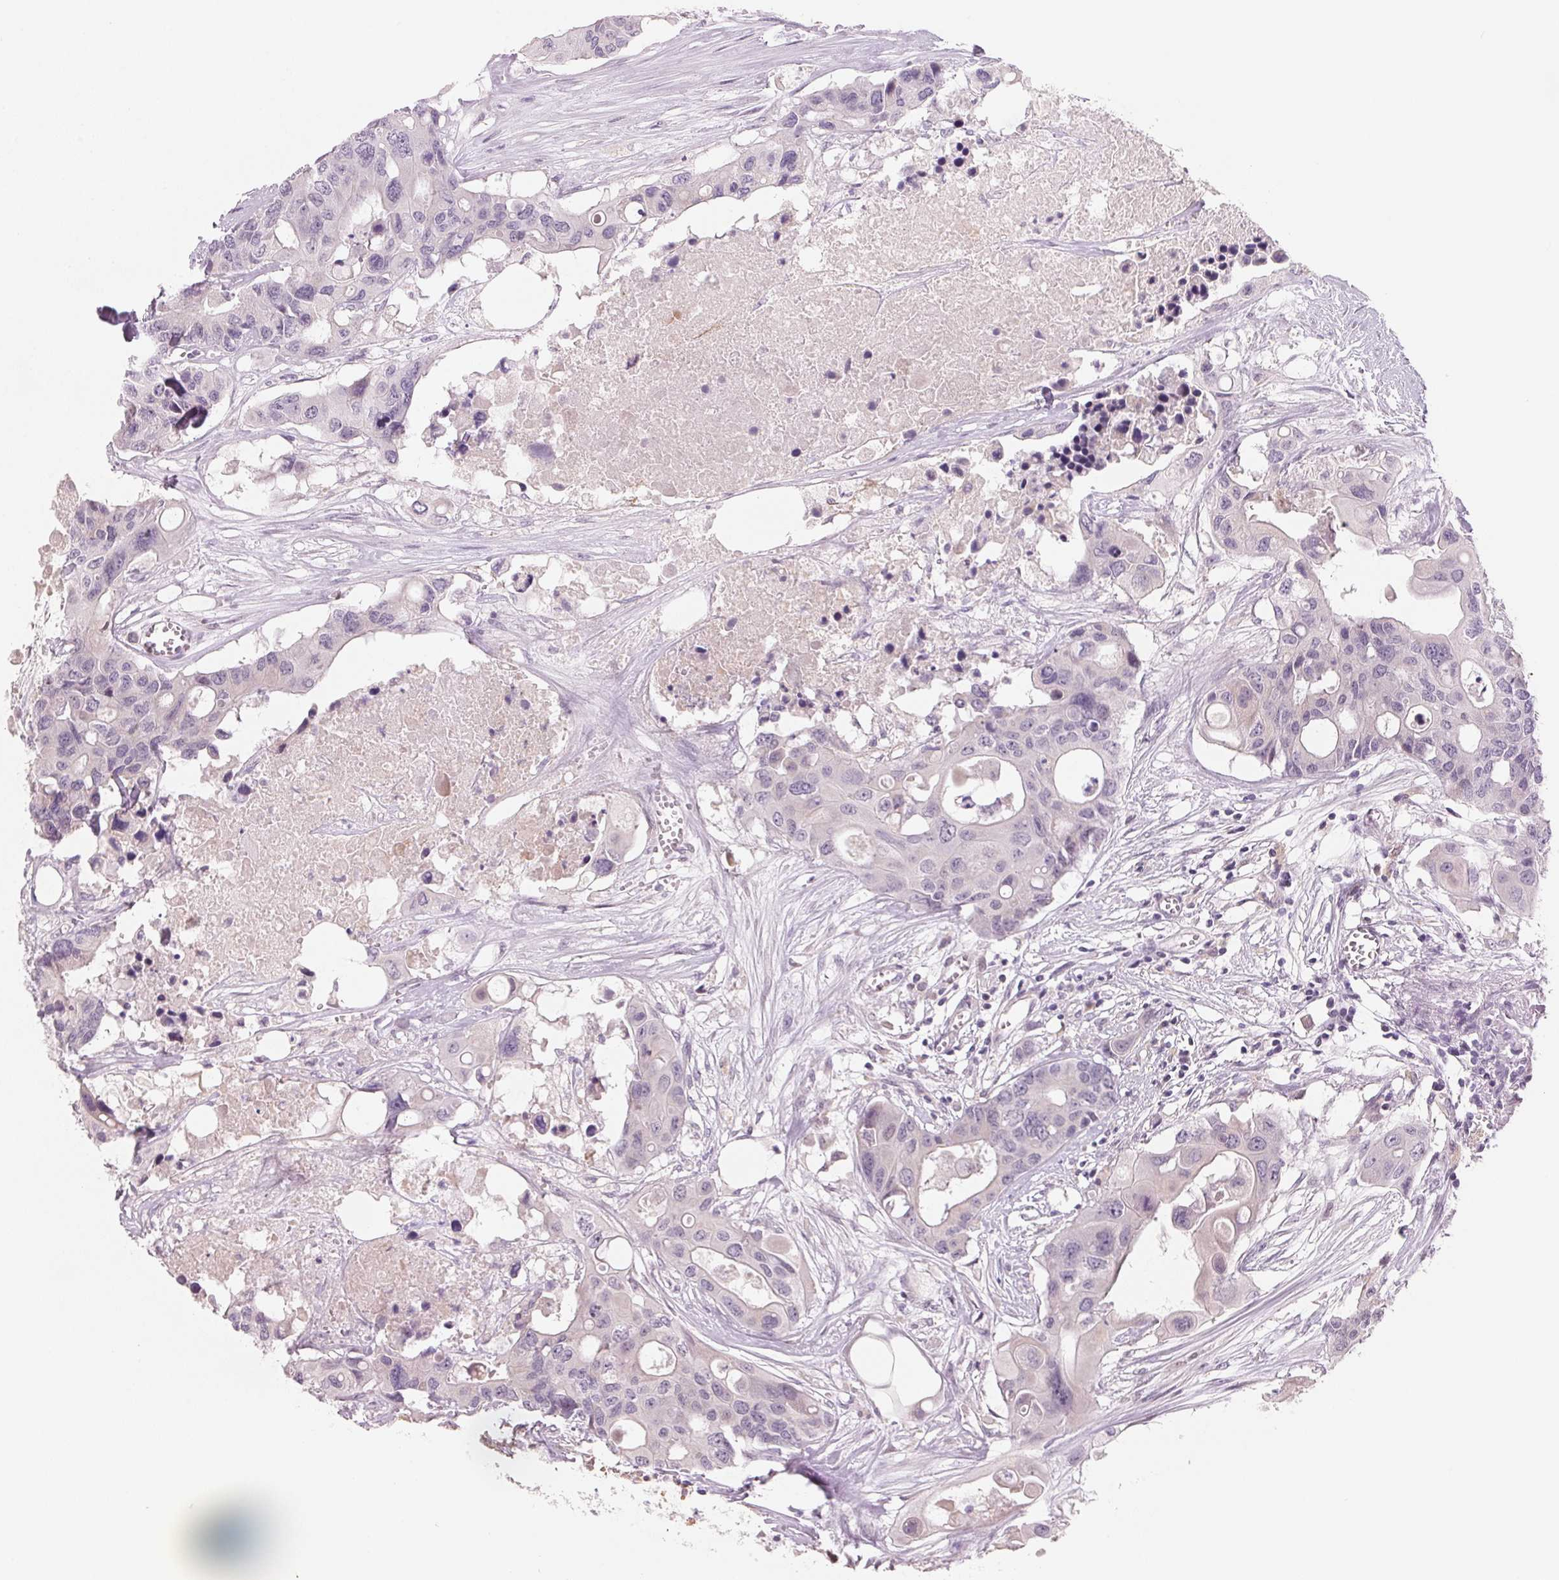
{"staining": {"intensity": "negative", "quantity": "none", "location": "none"}, "tissue": "colorectal cancer", "cell_type": "Tumor cells", "image_type": "cancer", "snomed": [{"axis": "morphology", "description": "Adenocarcinoma, NOS"}, {"axis": "topography", "description": "Colon"}], "caption": "This is an immunohistochemistry (IHC) histopathology image of human colorectal cancer (adenocarcinoma). There is no positivity in tumor cells.", "gene": "ADAM20", "patient": {"sex": "male", "age": 77}}